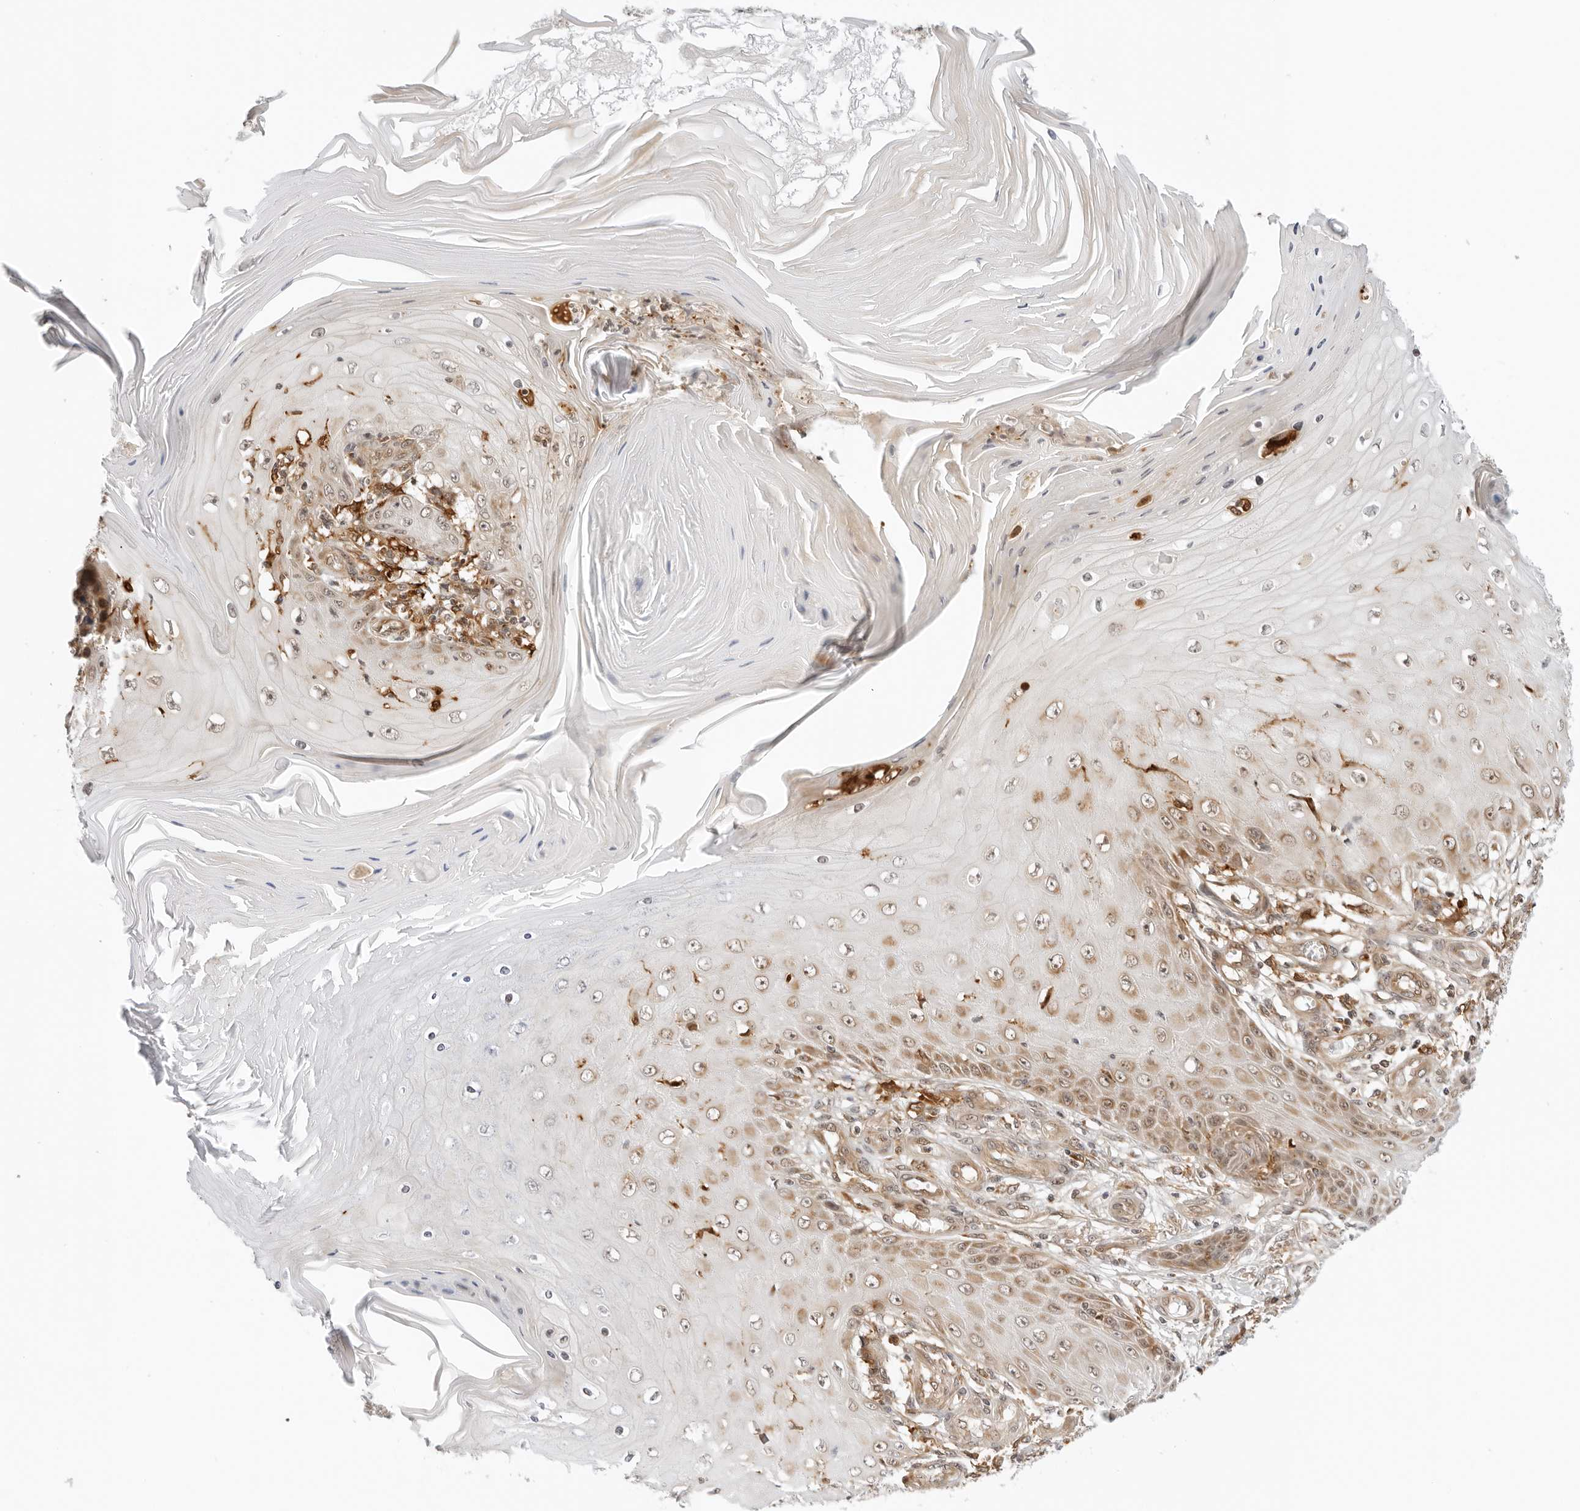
{"staining": {"intensity": "moderate", "quantity": "<25%", "location": "cytoplasmic/membranous"}, "tissue": "skin cancer", "cell_type": "Tumor cells", "image_type": "cancer", "snomed": [{"axis": "morphology", "description": "Squamous cell carcinoma, NOS"}, {"axis": "topography", "description": "Skin"}], "caption": "Moderate cytoplasmic/membranous staining is identified in about <25% of tumor cells in skin squamous cell carcinoma. The staining was performed using DAB (3,3'-diaminobenzidine) to visualize the protein expression in brown, while the nuclei were stained in blue with hematoxylin (Magnification: 20x).", "gene": "RC3H1", "patient": {"sex": "female", "age": 73}}